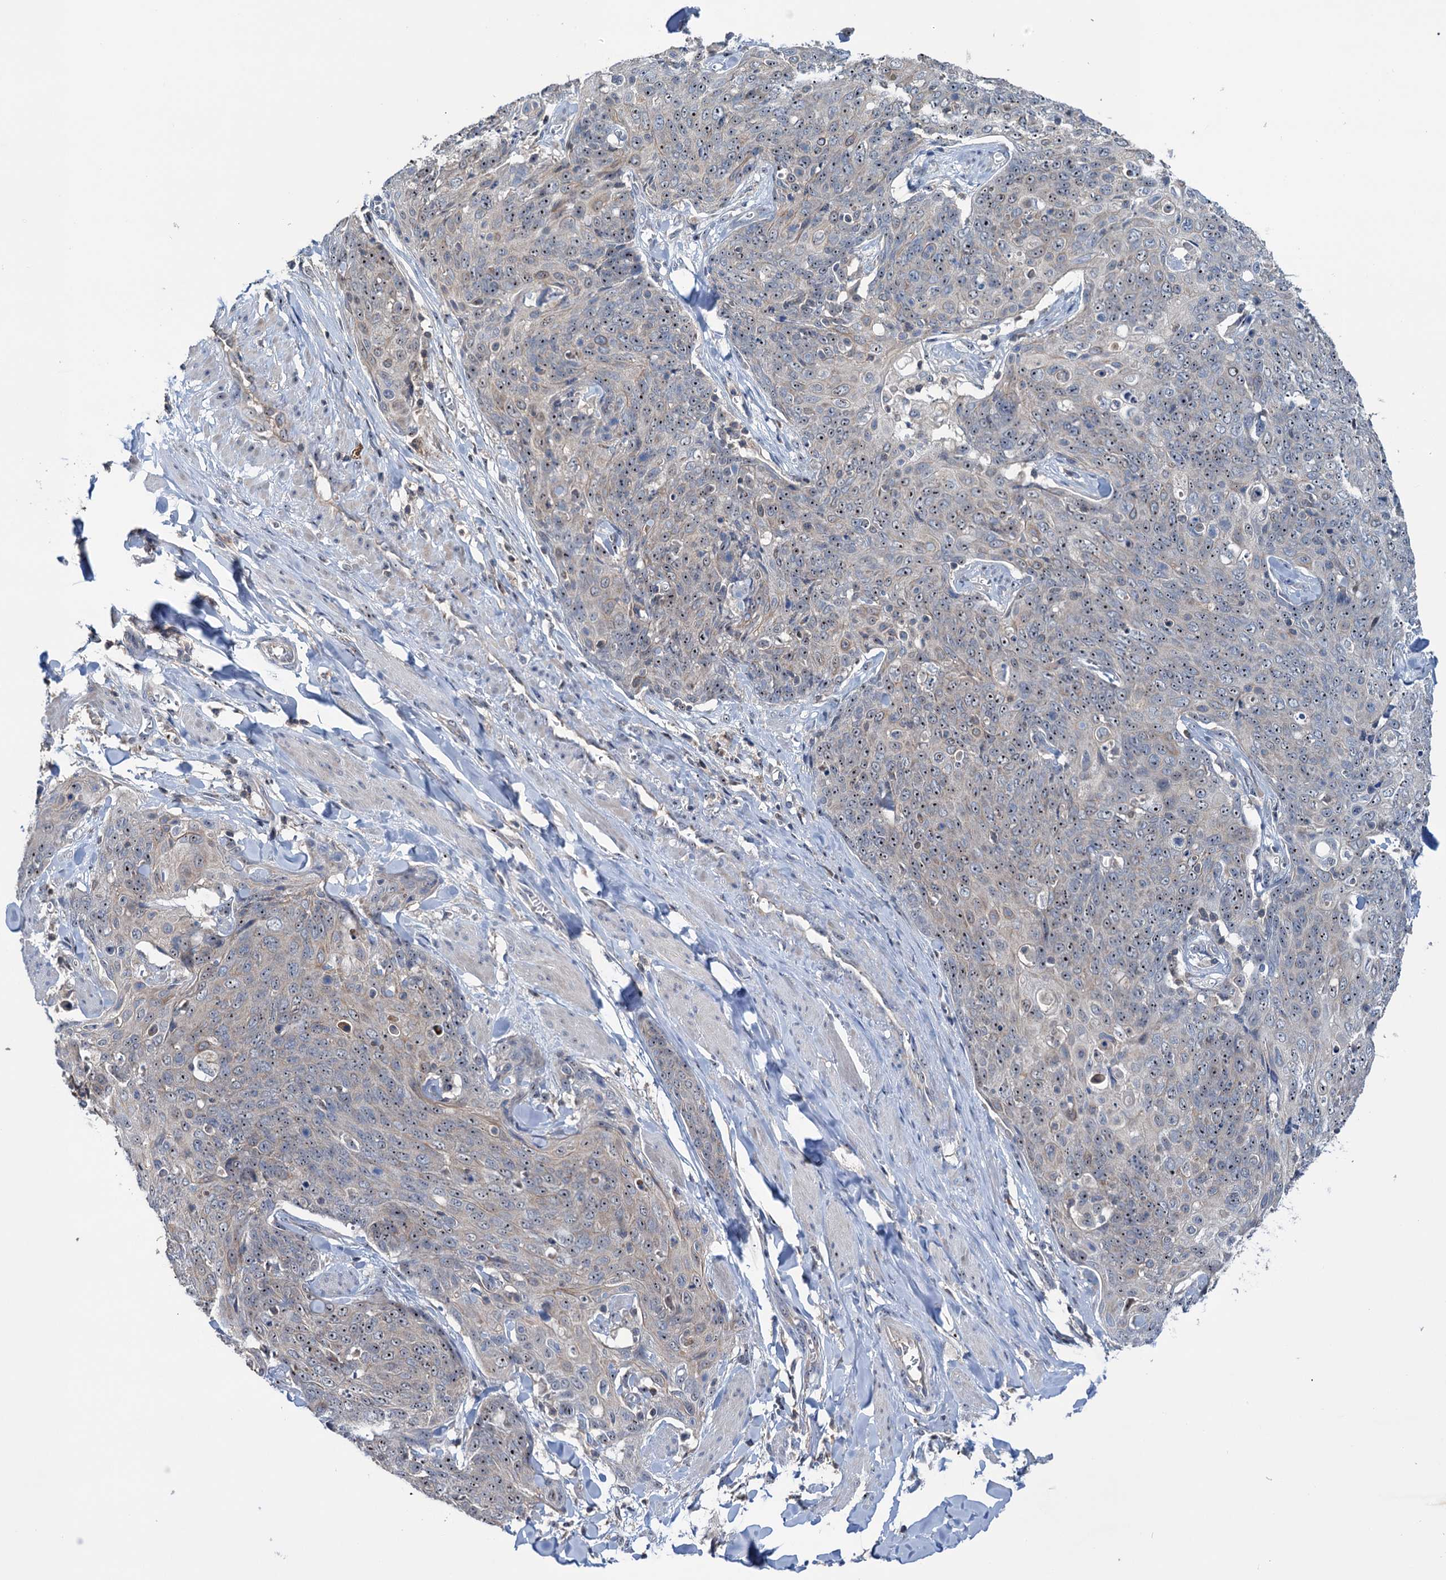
{"staining": {"intensity": "moderate", "quantity": "<25%", "location": "nuclear"}, "tissue": "skin cancer", "cell_type": "Tumor cells", "image_type": "cancer", "snomed": [{"axis": "morphology", "description": "Squamous cell carcinoma, NOS"}, {"axis": "topography", "description": "Skin"}, {"axis": "topography", "description": "Vulva"}], "caption": "Skin squamous cell carcinoma stained for a protein shows moderate nuclear positivity in tumor cells.", "gene": "HTR3B", "patient": {"sex": "female", "age": 85}}